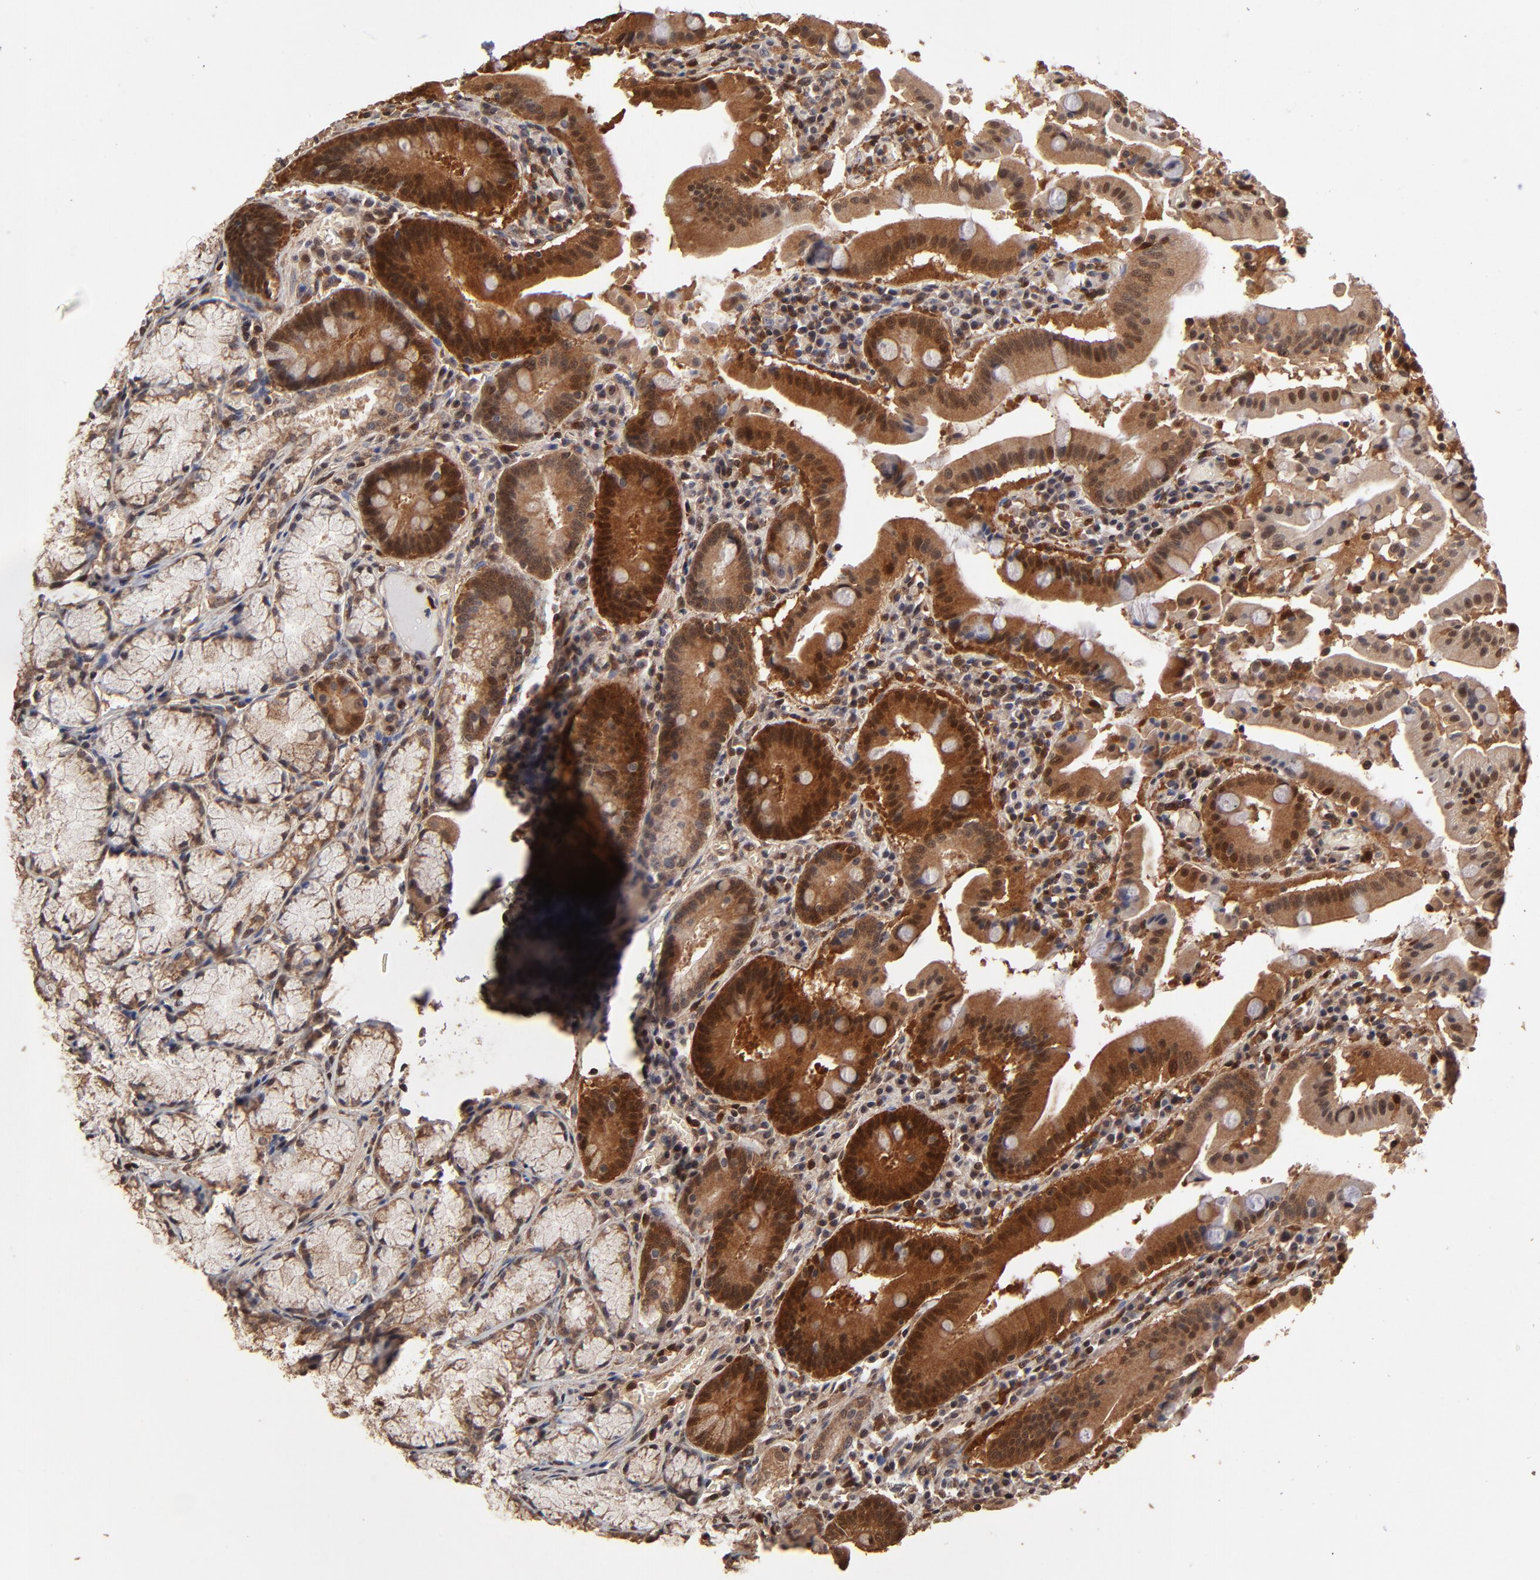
{"staining": {"intensity": "moderate", "quantity": "25%-75%", "location": "cytoplasmic/membranous,nuclear"}, "tissue": "stomach", "cell_type": "Glandular cells", "image_type": "normal", "snomed": [{"axis": "morphology", "description": "Normal tissue, NOS"}, {"axis": "topography", "description": "Stomach, lower"}], "caption": "Protein expression analysis of unremarkable human stomach reveals moderate cytoplasmic/membranous,nuclear positivity in approximately 25%-75% of glandular cells. (DAB IHC, brown staining for protein, blue staining for nuclei).", "gene": "CASP1", "patient": {"sex": "male", "age": 56}}